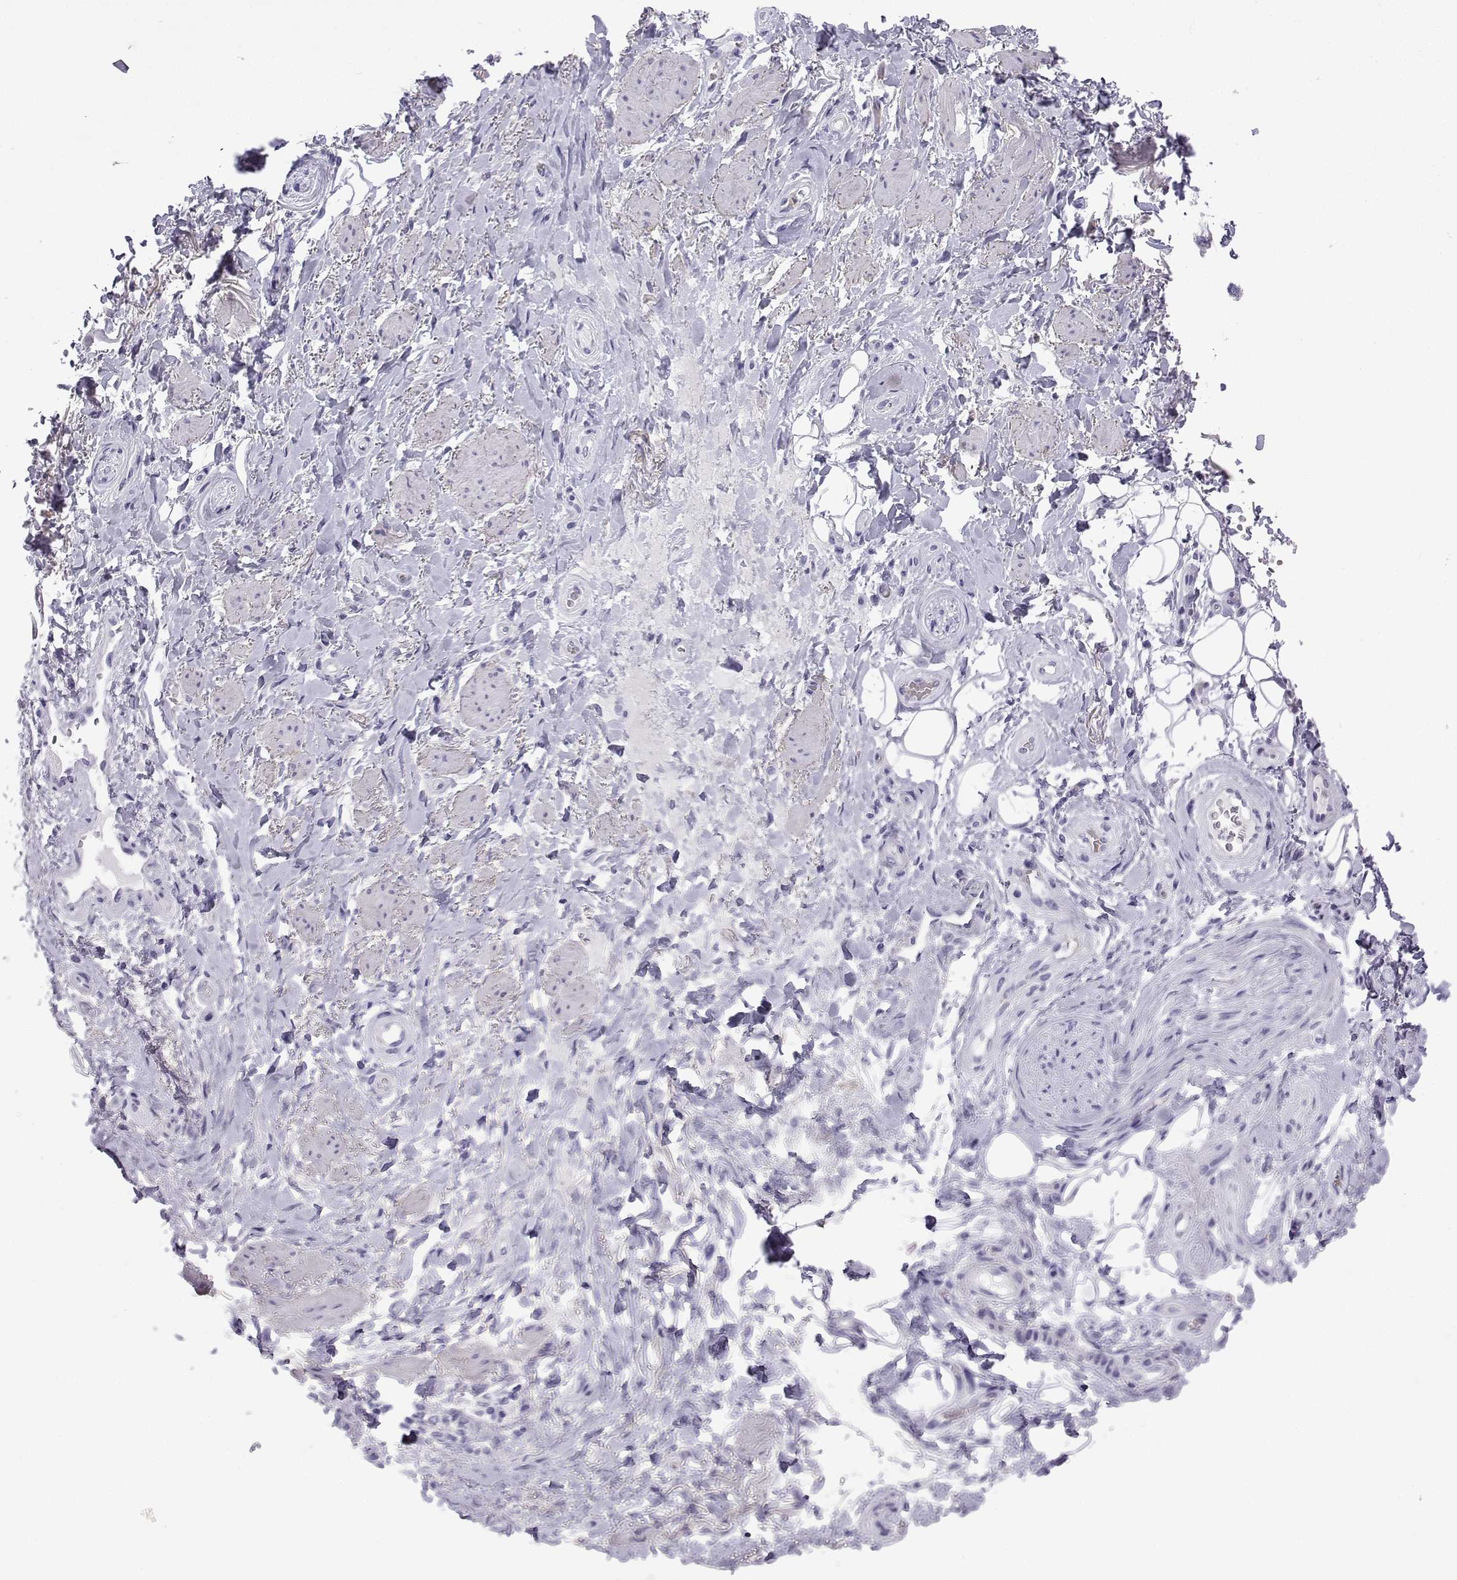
{"staining": {"intensity": "negative", "quantity": "none", "location": "none"}, "tissue": "adipose tissue", "cell_type": "Adipocytes", "image_type": "normal", "snomed": [{"axis": "morphology", "description": "Normal tissue, NOS"}, {"axis": "topography", "description": "Anal"}, {"axis": "topography", "description": "Peripheral nerve tissue"}], "caption": "This is an immunohistochemistry (IHC) micrograph of benign adipose tissue. There is no staining in adipocytes.", "gene": "TRIM46", "patient": {"sex": "male", "age": 53}}